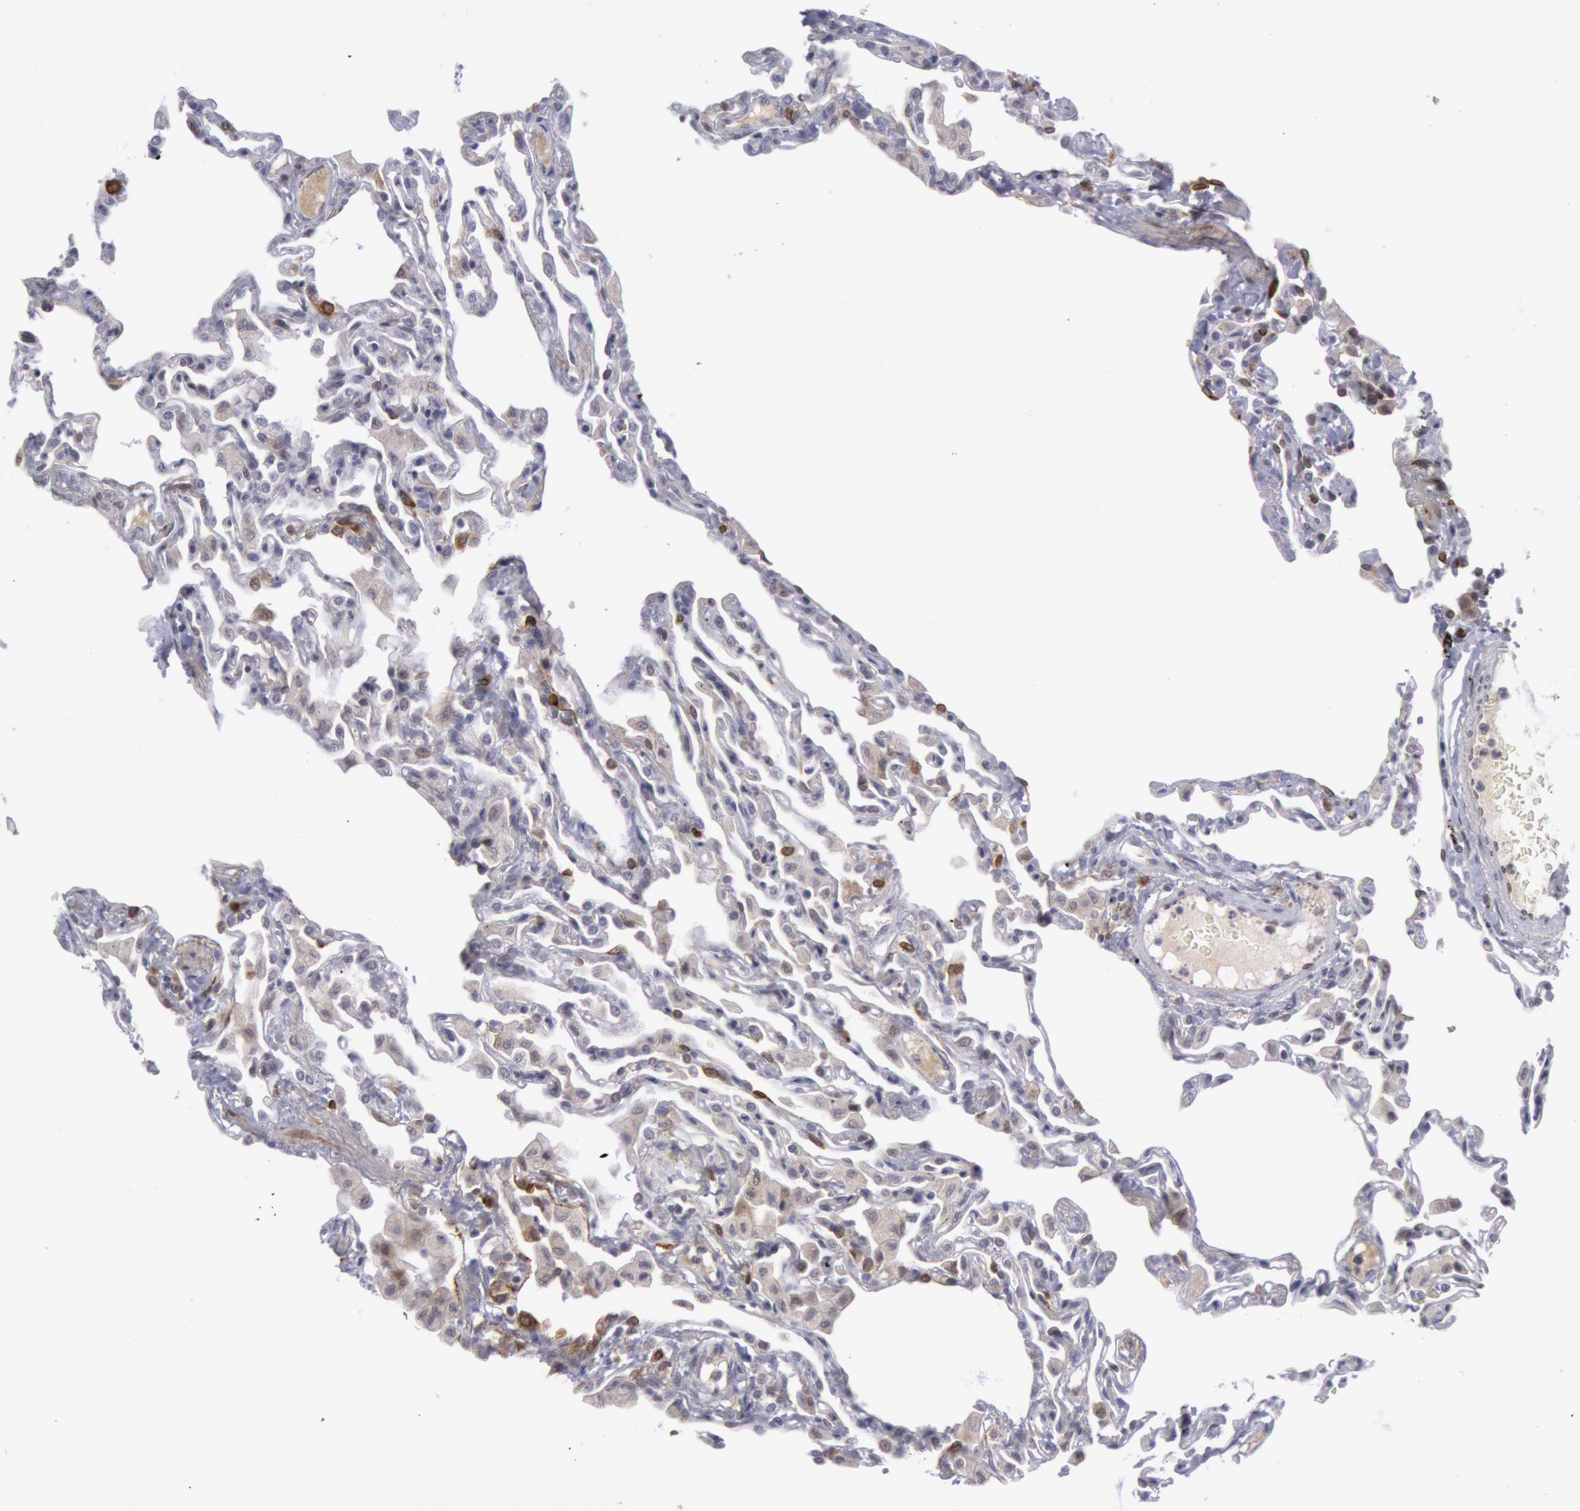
{"staining": {"intensity": "negative", "quantity": "none", "location": "none"}, "tissue": "lung", "cell_type": "Alveolar cells", "image_type": "normal", "snomed": [{"axis": "morphology", "description": "Normal tissue, NOS"}, {"axis": "topography", "description": "Lung"}], "caption": "IHC image of normal human lung stained for a protein (brown), which exhibits no staining in alveolar cells. (Immunohistochemistry (ihc), brightfield microscopy, high magnification).", "gene": "PTGS2", "patient": {"sex": "female", "age": 49}}